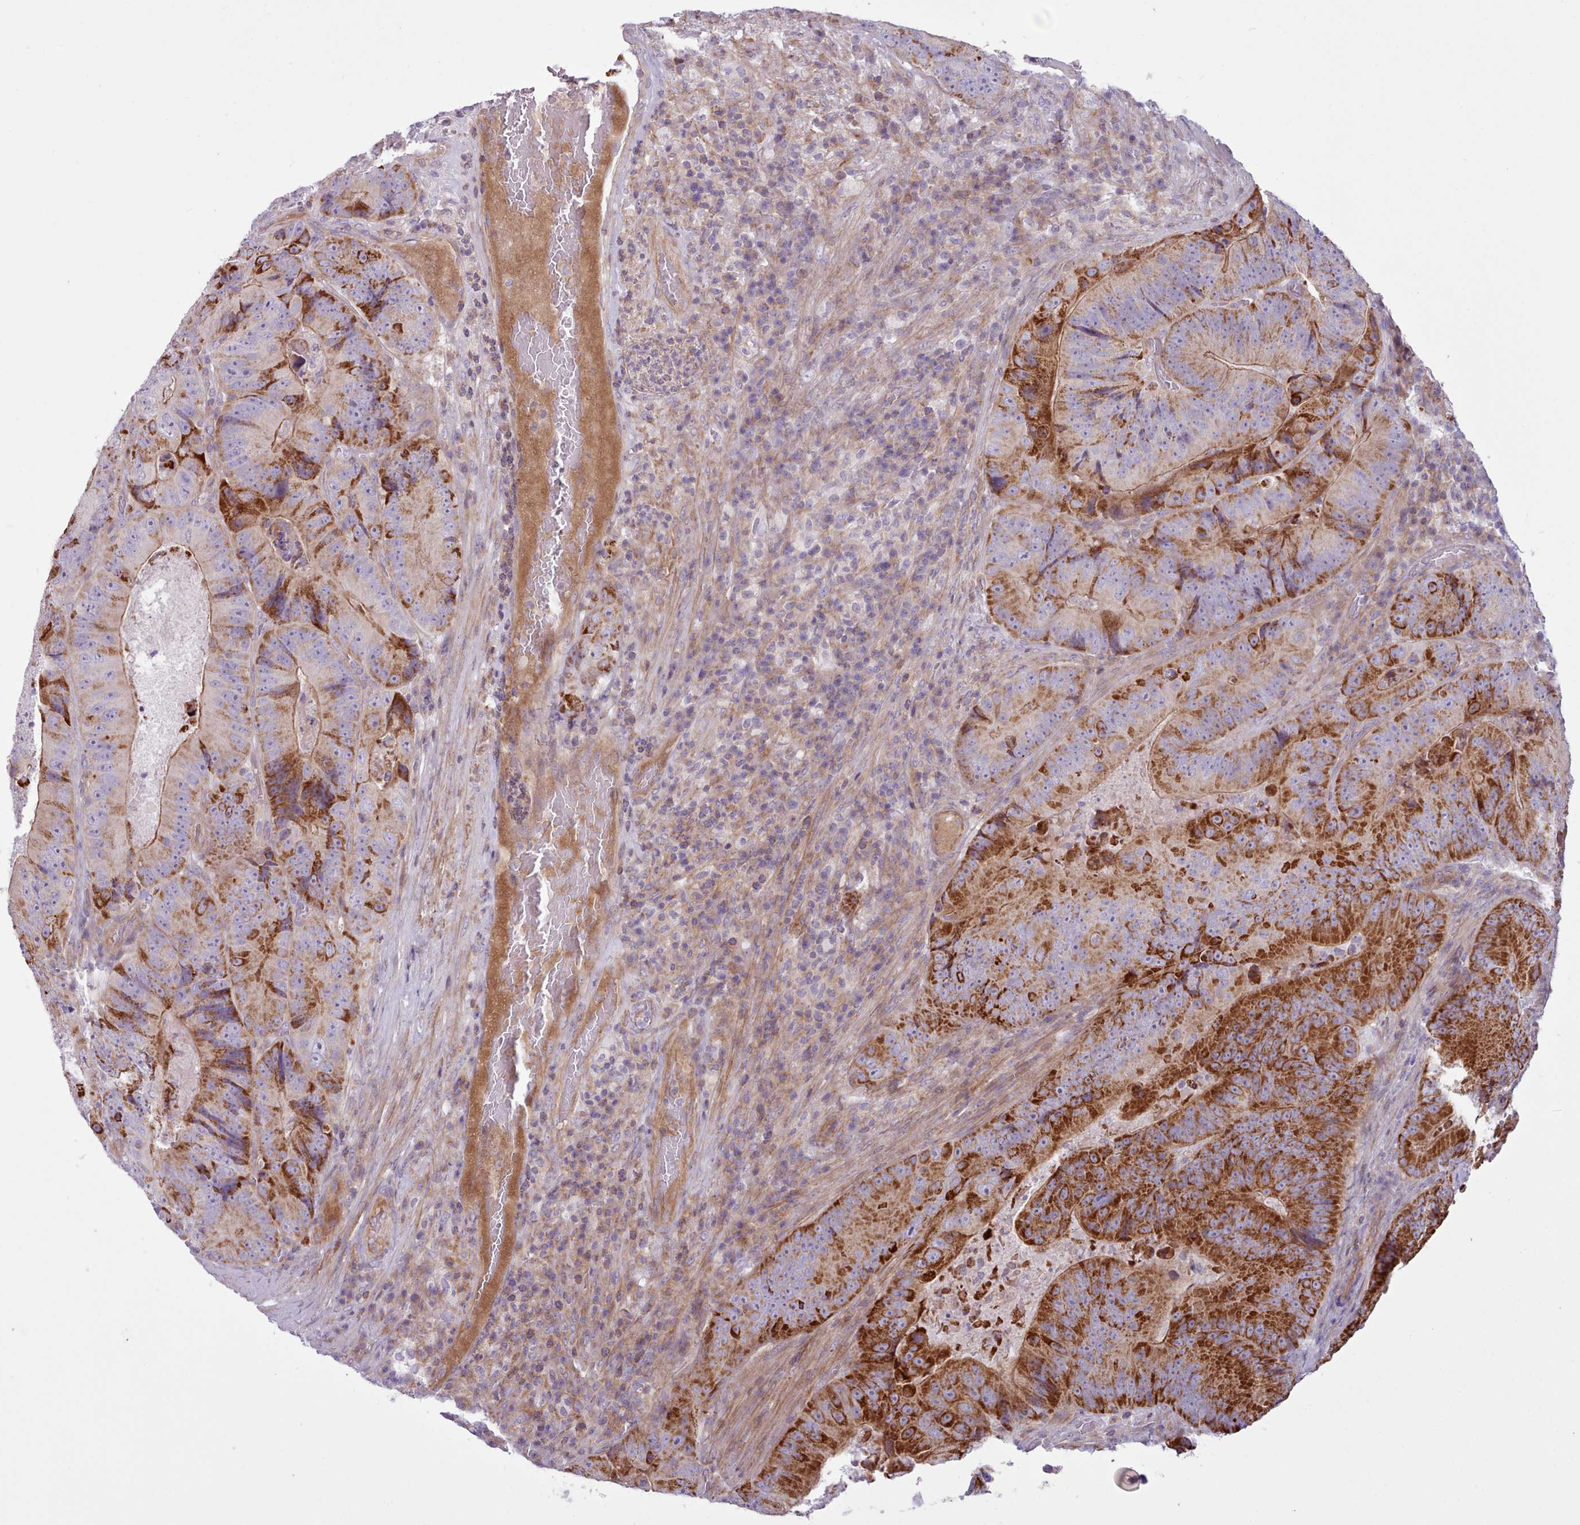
{"staining": {"intensity": "strong", "quantity": "<25%", "location": "cytoplasmic/membranous"}, "tissue": "colorectal cancer", "cell_type": "Tumor cells", "image_type": "cancer", "snomed": [{"axis": "morphology", "description": "Adenocarcinoma, NOS"}, {"axis": "topography", "description": "Colon"}], "caption": "Human adenocarcinoma (colorectal) stained with a brown dye reveals strong cytoplasmic/membranous positive staining in about <25% of tumor cells.", "gene": "TENT4B", "patient": {"sex": "female", "age": 86}}